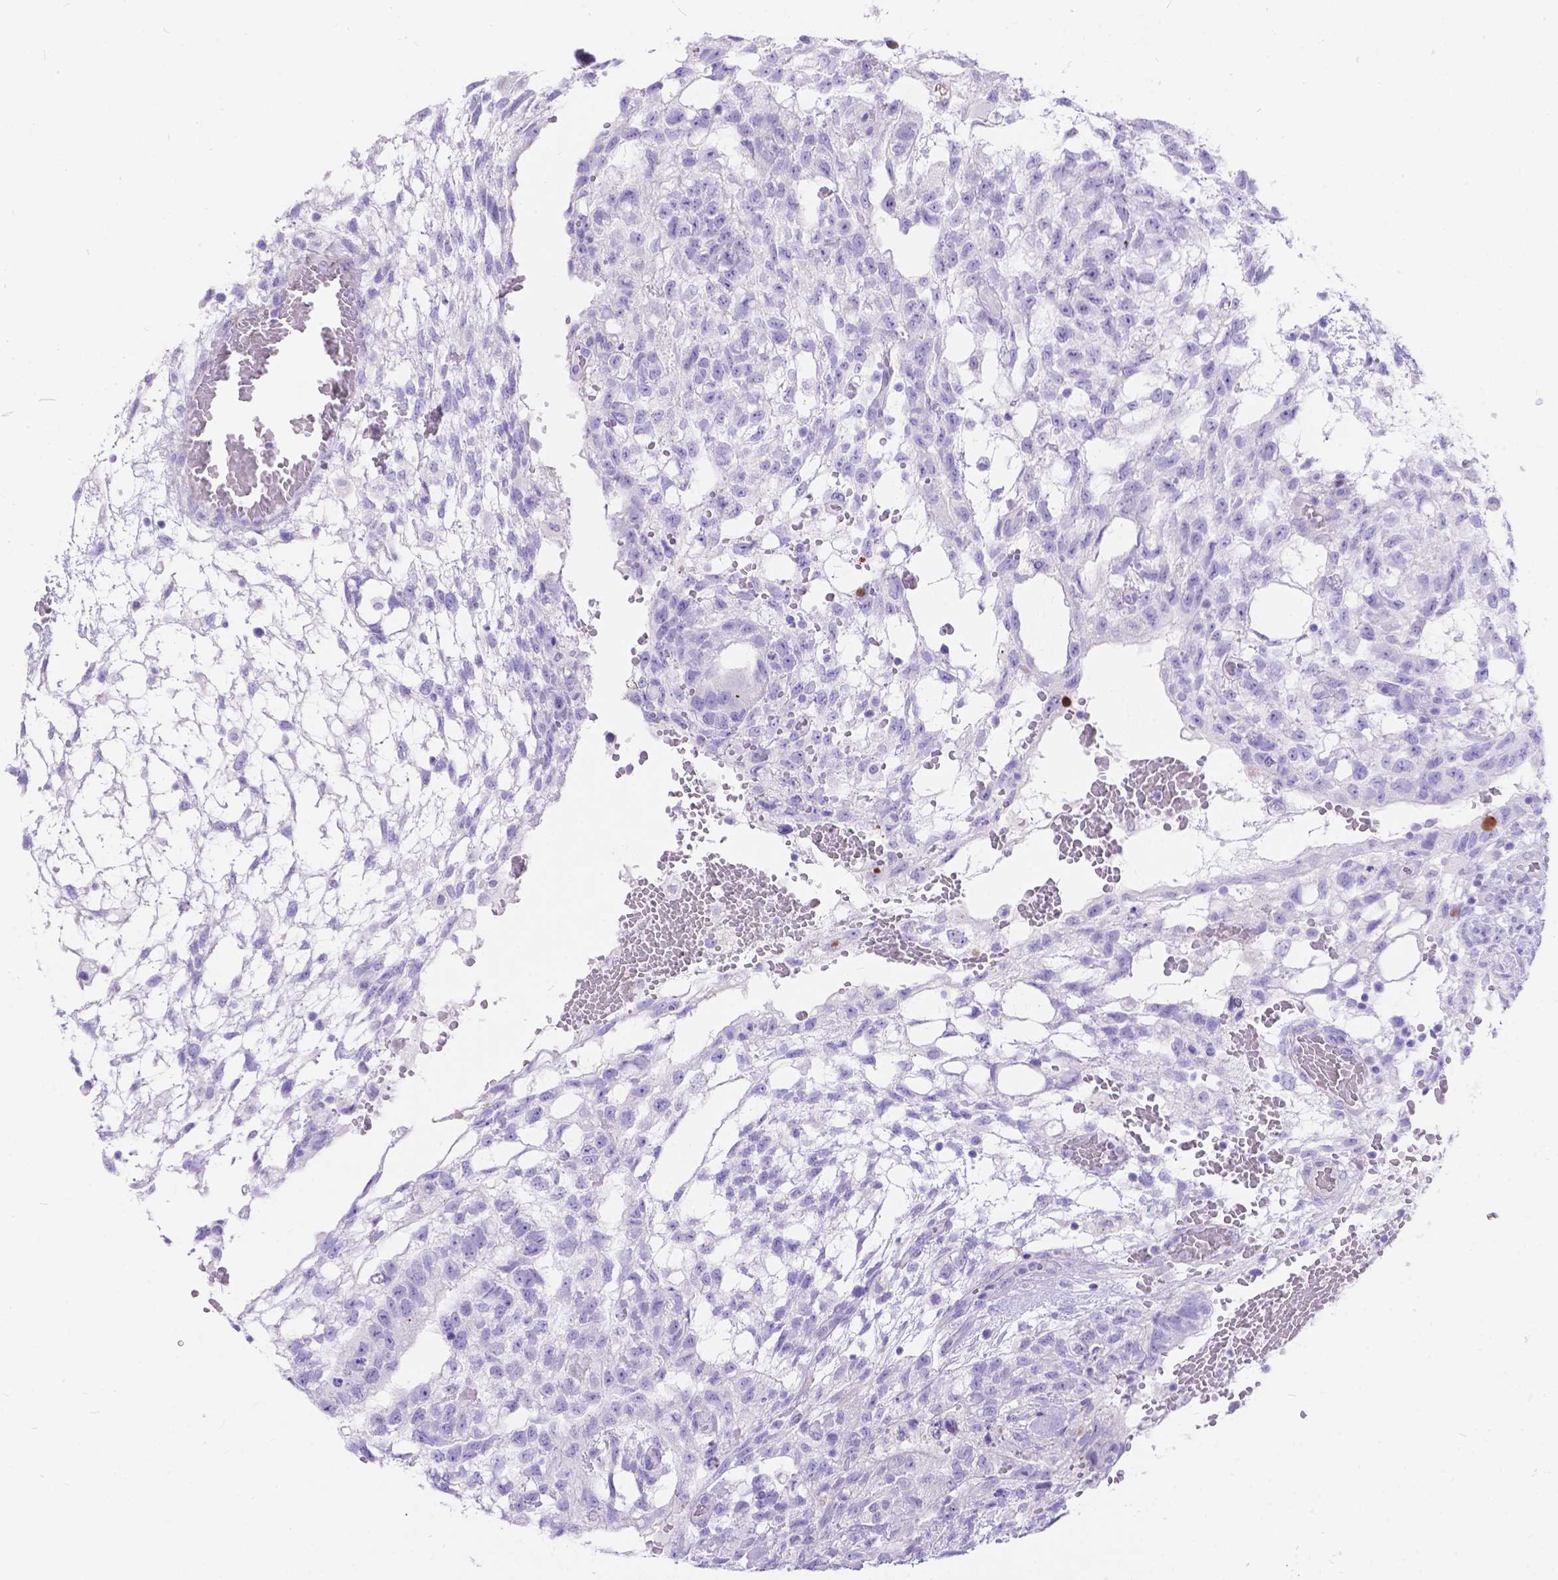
{"staining": {"intensity": "negative", "quantity": "none", "location": "none"}, "tissue": "testis cancer", "cell_type": "Tumor cells", "image_type": "cancer", "snomed": [{"axis": "morphology", "description": "Carcinoma, Embryonal, NOS"}, {"axis": "topography", "description": "Testis"}], "caption": "Testis cancer was stained to show a protein in brown. There is no significant expression in tumor cells. The staining was performed using DAB to visualize the protein expression in brown, while the nuclei were stained in blue with hematoxylin (Magnification: 20x).", "gene": "KLHL10", "patient": {"sex": "male", "age": 32}}